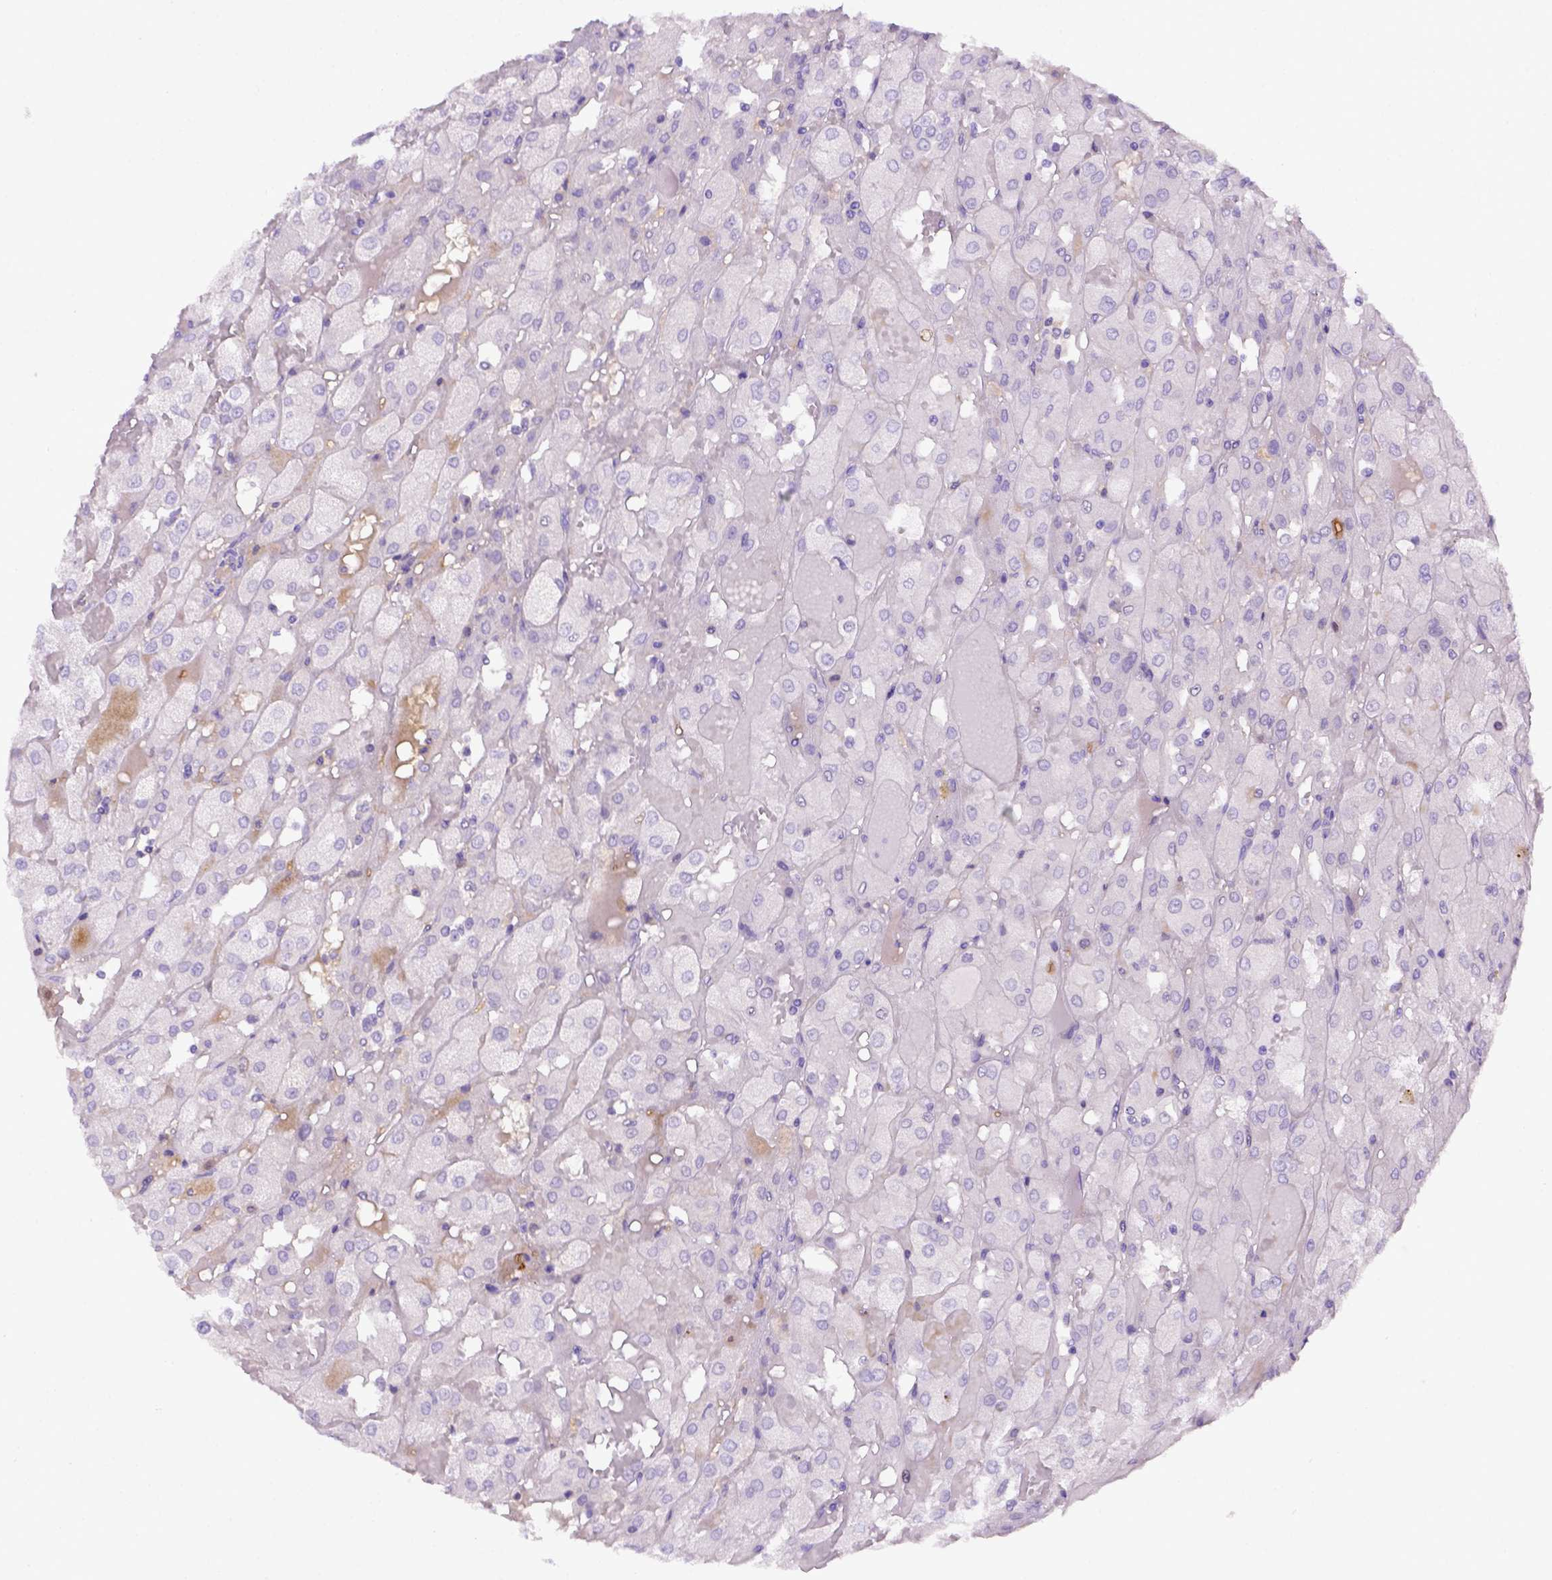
{"staining": {"intensity": "negative", "quantity": "none", "location": "none"}, "tissue": "renal cancer", "cell_type": "Tumor cells", "image_type": "cancer", "snomed": [{"axis": "morphology", "description": "Adenocarcinoma, NOS"}, {"axis": "topography", "description": "Kidney"}], "caption": "Tumor cells show no significant protein expression in adenocarcinoma (renal).", "gene": "ITIH4", "patient": {"sex": "male", "age": 72}}